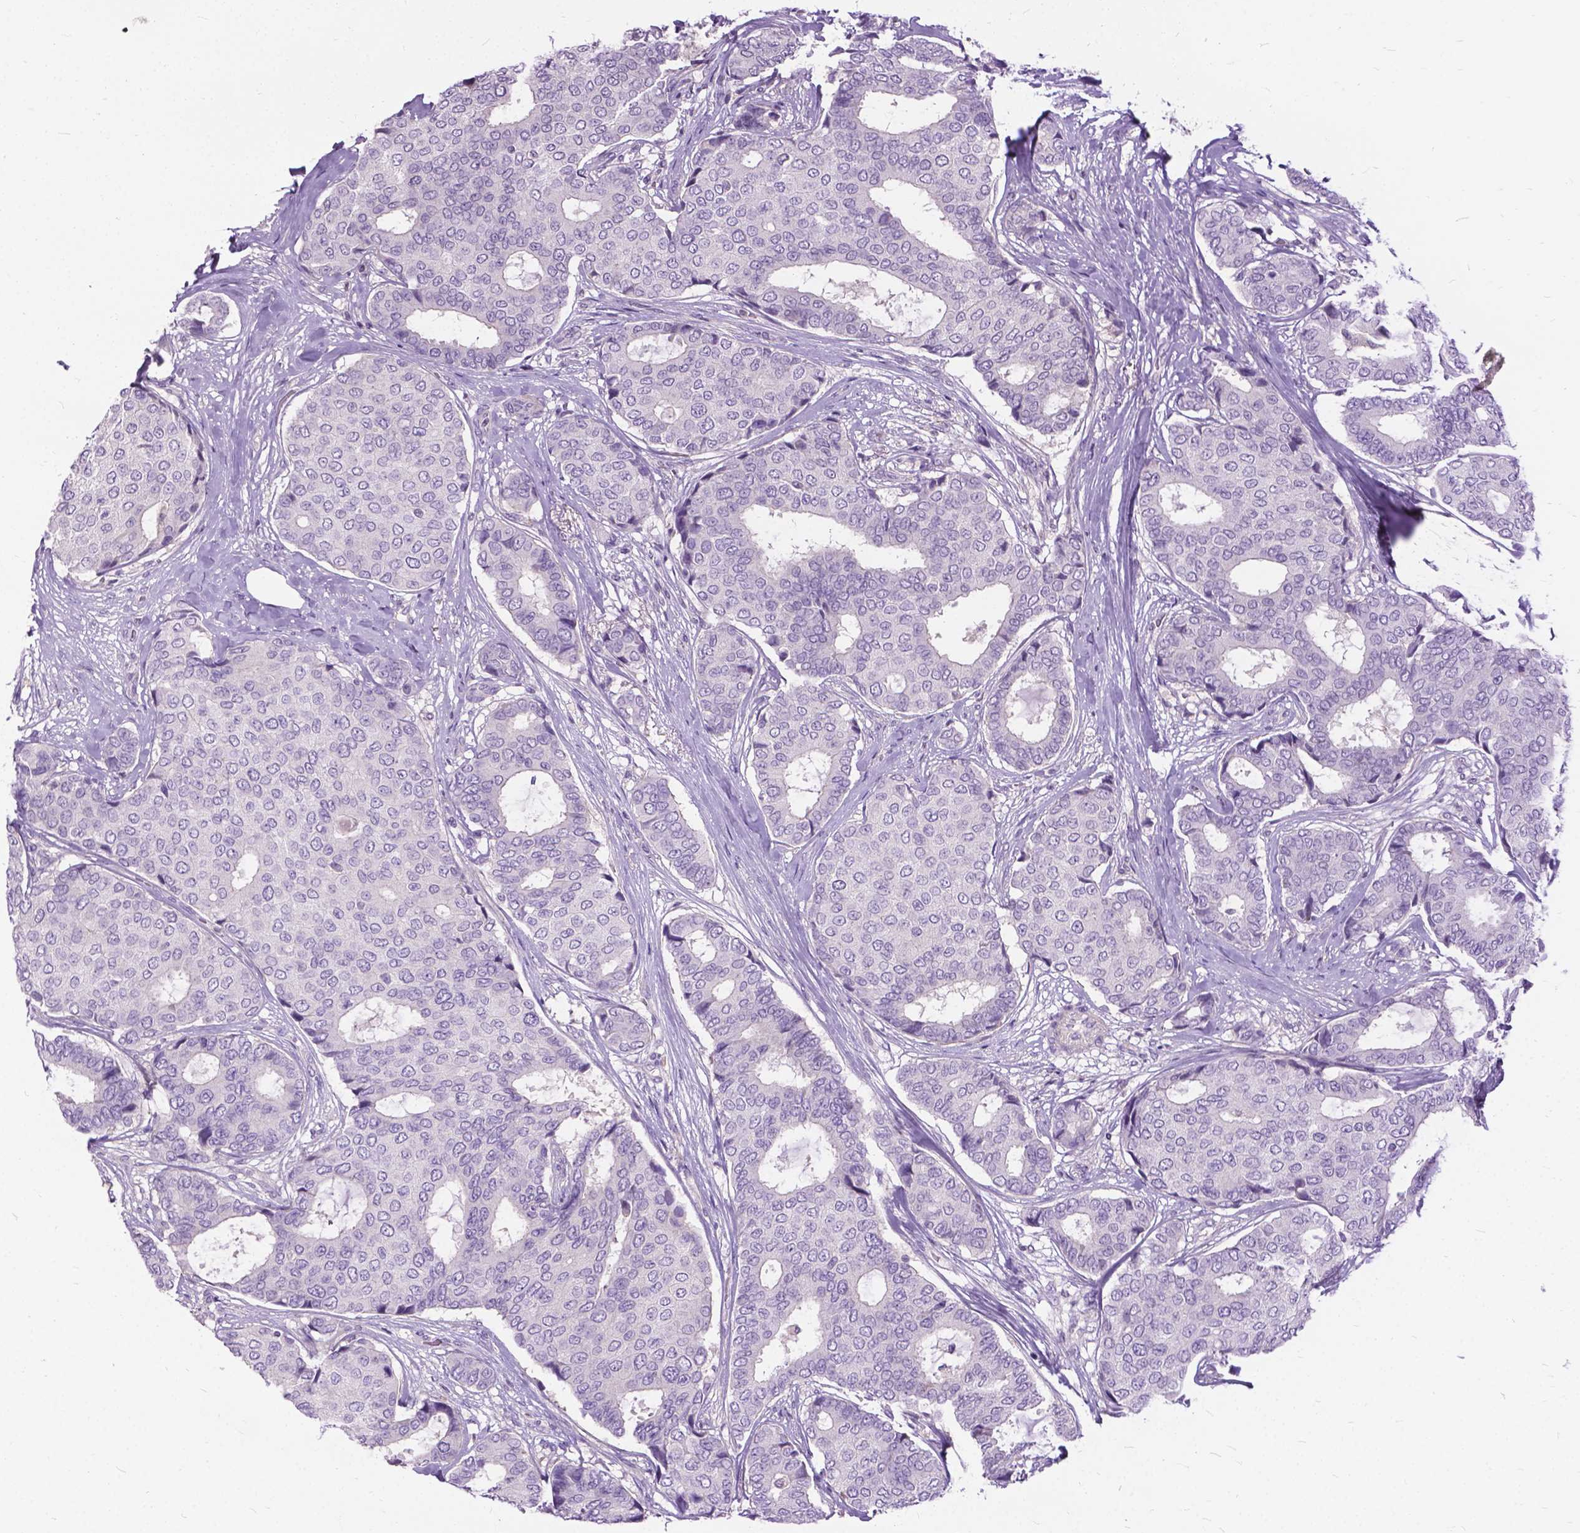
{"staining": {"intensity": "negative", "quantity": "none", "location": "none"}, "tissue": "breast cancer", "cell_type": "Tumor cells", "image_type": "cancer", "snomed": [{"axis": "morphology", "description": "Duct carcinoma"}, {"axis": "topography", "description": "Breast"}], "caption": "An IHC micrograph of breast intraductal carcinoma is shown. There is no staining in tumor cells of breast intraductal carcinoma. Nuclei are stained in blue.", "gene": "JAK3", "patient": {"sex": "female", "age": 75}}